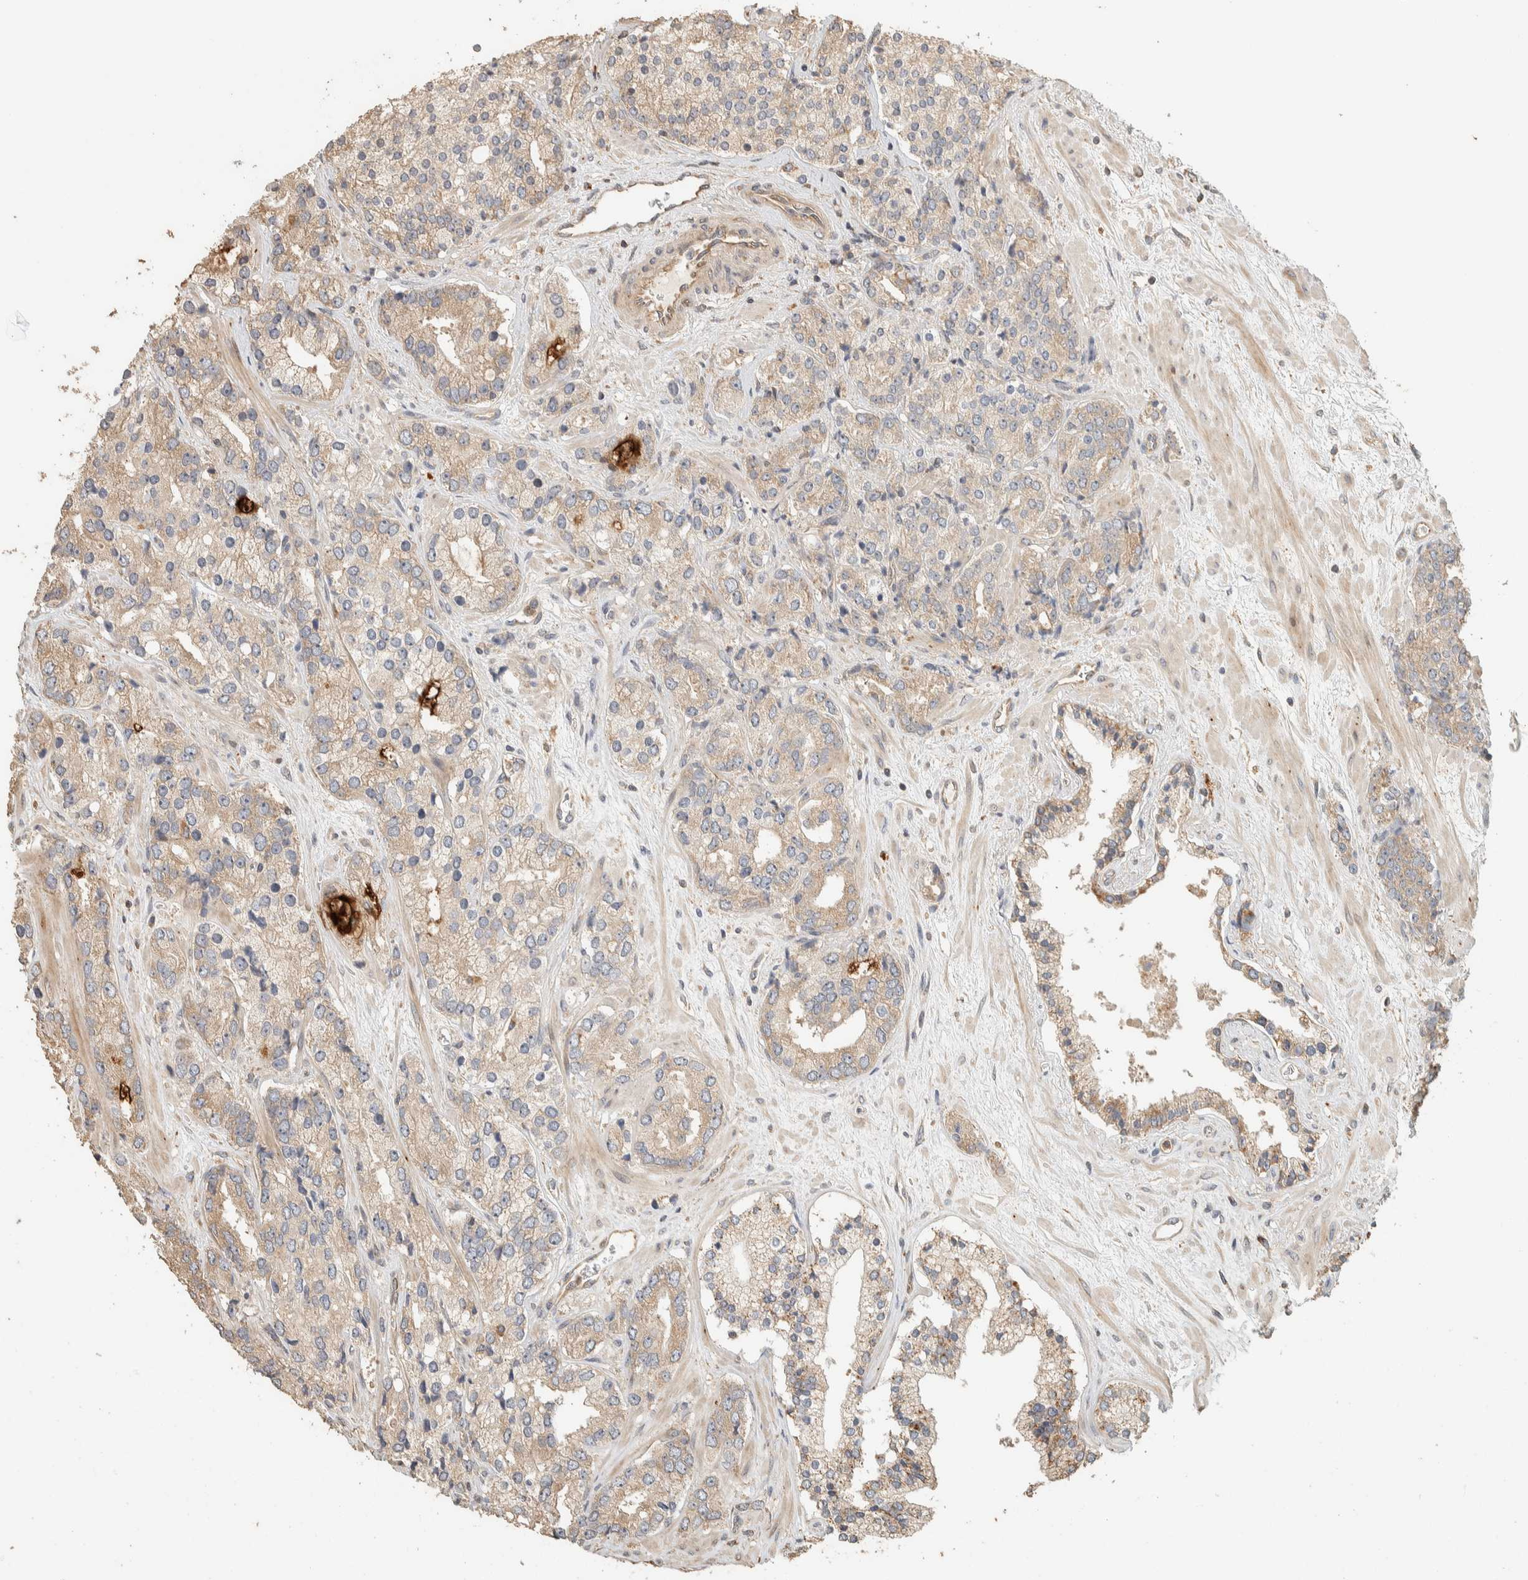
{"staining": {"intensity": "weak", "quantity": "25%-75%", "location": "cytoplasmic/membranous"}, "tissue": "prostate cancer", "cell_type": "Tumor cells", "image_type": "cancer", "snomed": [{"axis": "morphology", "description": "Adenocarcinoma, High grade"}, {"axis": "topography", "description": "Prostate"}], "caption": "Prostate cancer was stained to show a protein in brown. There is low levels of weak cytoplasmic/membranous positivity in about 25%-75% of tumor cells. The staining was performed using DAB (3,3'-diaminobenzidine), with brown indicating positive protein expression. Nuclei are stained blue with hematoxylin.", "gene": "EXOC7", "patient": {"sex": "male", "age": 71}}